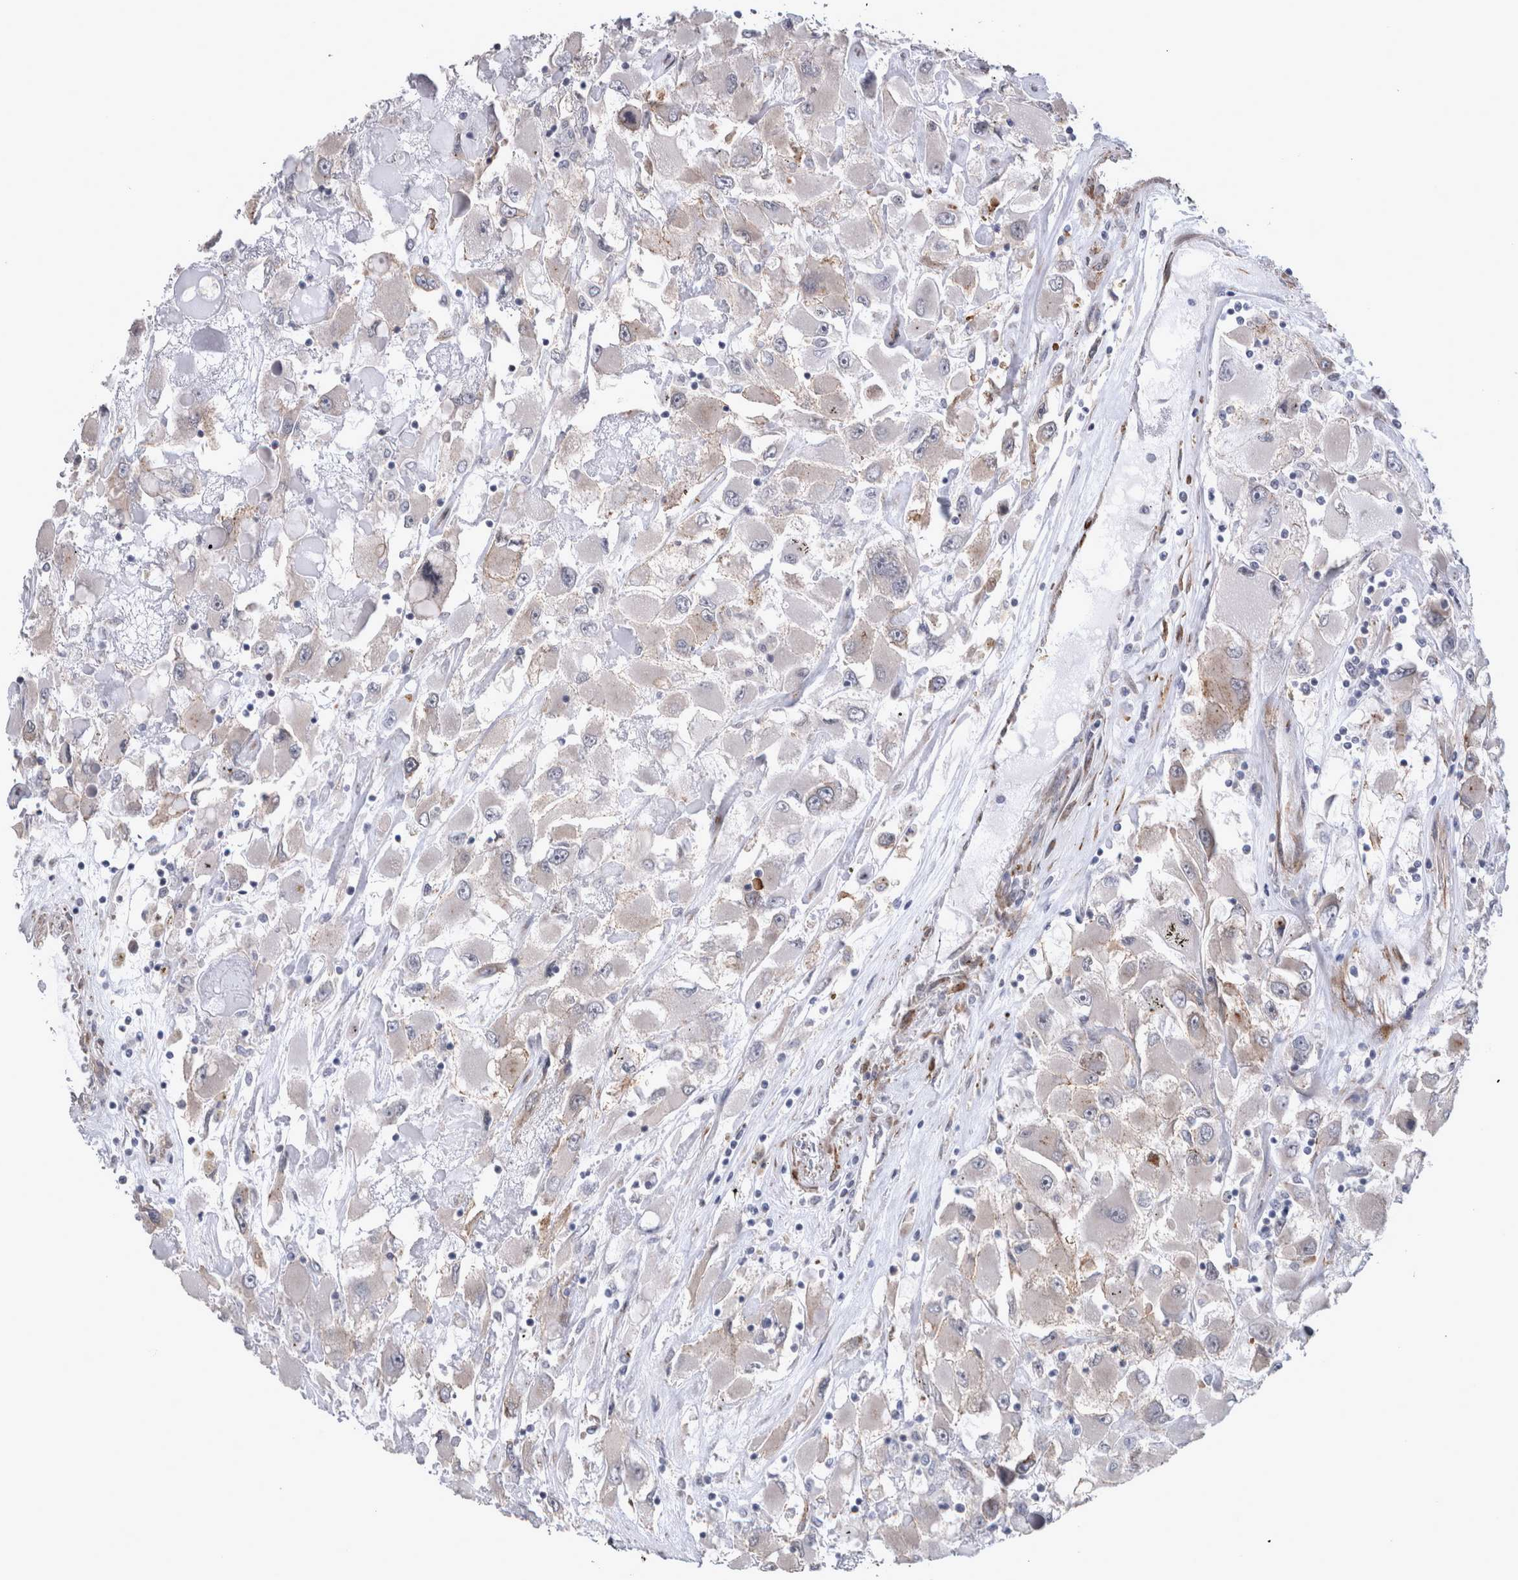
{"staining": {"intensity": "weak", "quantity": "<25%", "location": "cytoplasmic/membranous"}, "tissue": "renal cancer", "cell_type": "Tumor cells", "image_type": "cancer", "snomed": [{"axis": "morphology", "description": "Adenocarcinoma, NOS"}, {"axis": "topography", "description": "Kidney"}], "caption": "Adenocarcinoma (renal) was stained to show a protein in brown. There is no significant staining in tumor cells.", "gene": "DDX6", "patient": {"sex": "female", "age": 52}}